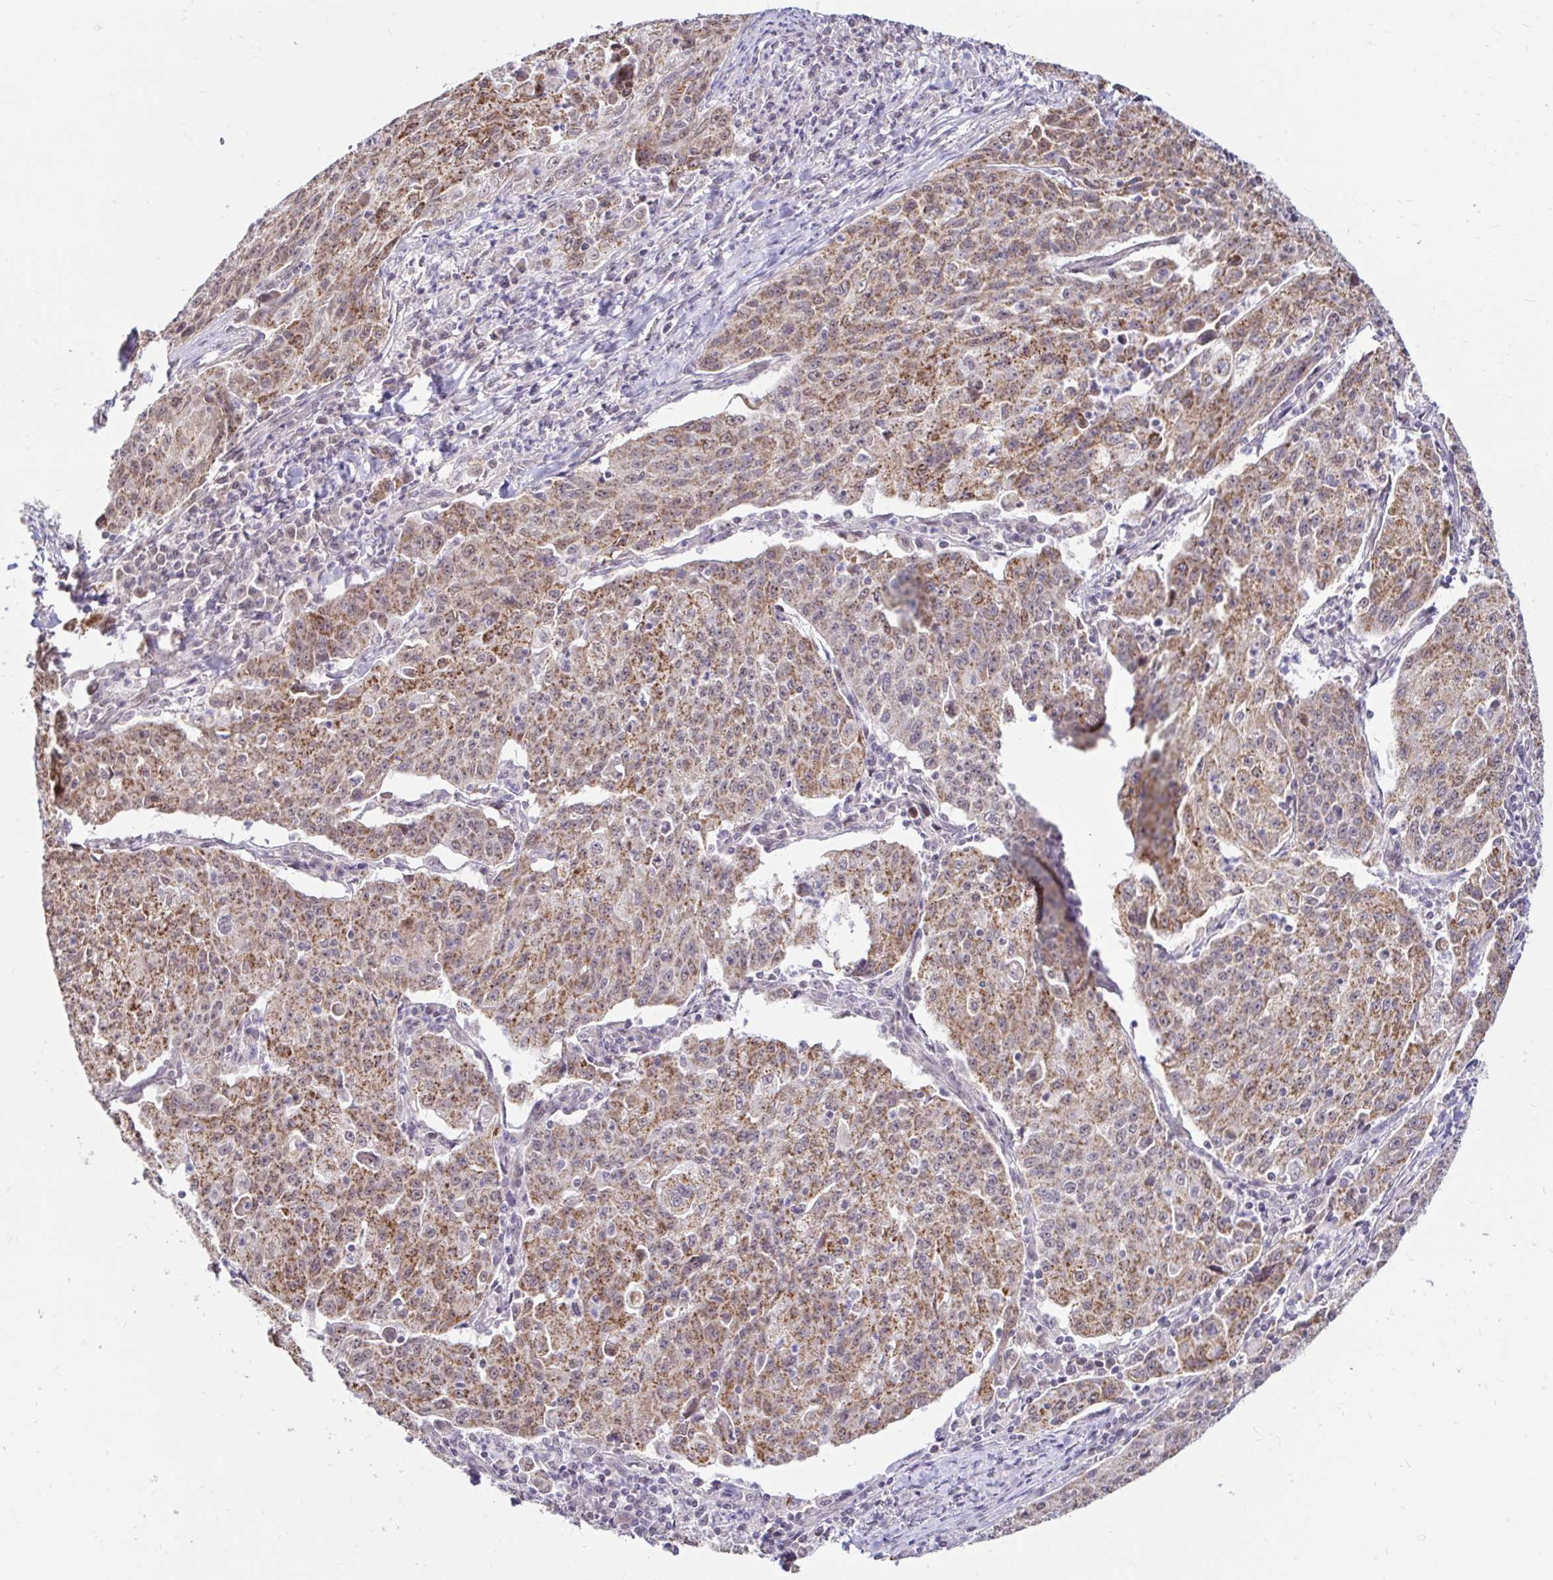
{"staining": {"intensity": "moderate", "quantity": ">75%", "location": "cytoplasmic/membranous"}, "tissue": "lung cancer", "cell_type": "Tumor cells", "image_type": "cancer", "snomed": [{"axis": "morphology", "description": "Squamous cell carcinoma, NOS"}, {"axis": "morphology", "description": "Squamous cell carcinoma, metastatic, NOS"}, {"axis": "topography", "description": "Bronchus"}, {"axis": "topography", "description": "Lung"}], "caption": "The immunohistochemical stain labels moderate cytoplasmic/membranous expression in tumor cells of lung cancer (metastatic squamous cell carcinoma) tissue. The staining was performed using DAB (3,3'-diaminobenzidine), with brown indicating positive protein expression. Nuclei are stained blue with hematoxylin.", "gene": "TIMM50", "patient": {"sex": "male", "age": 62}}